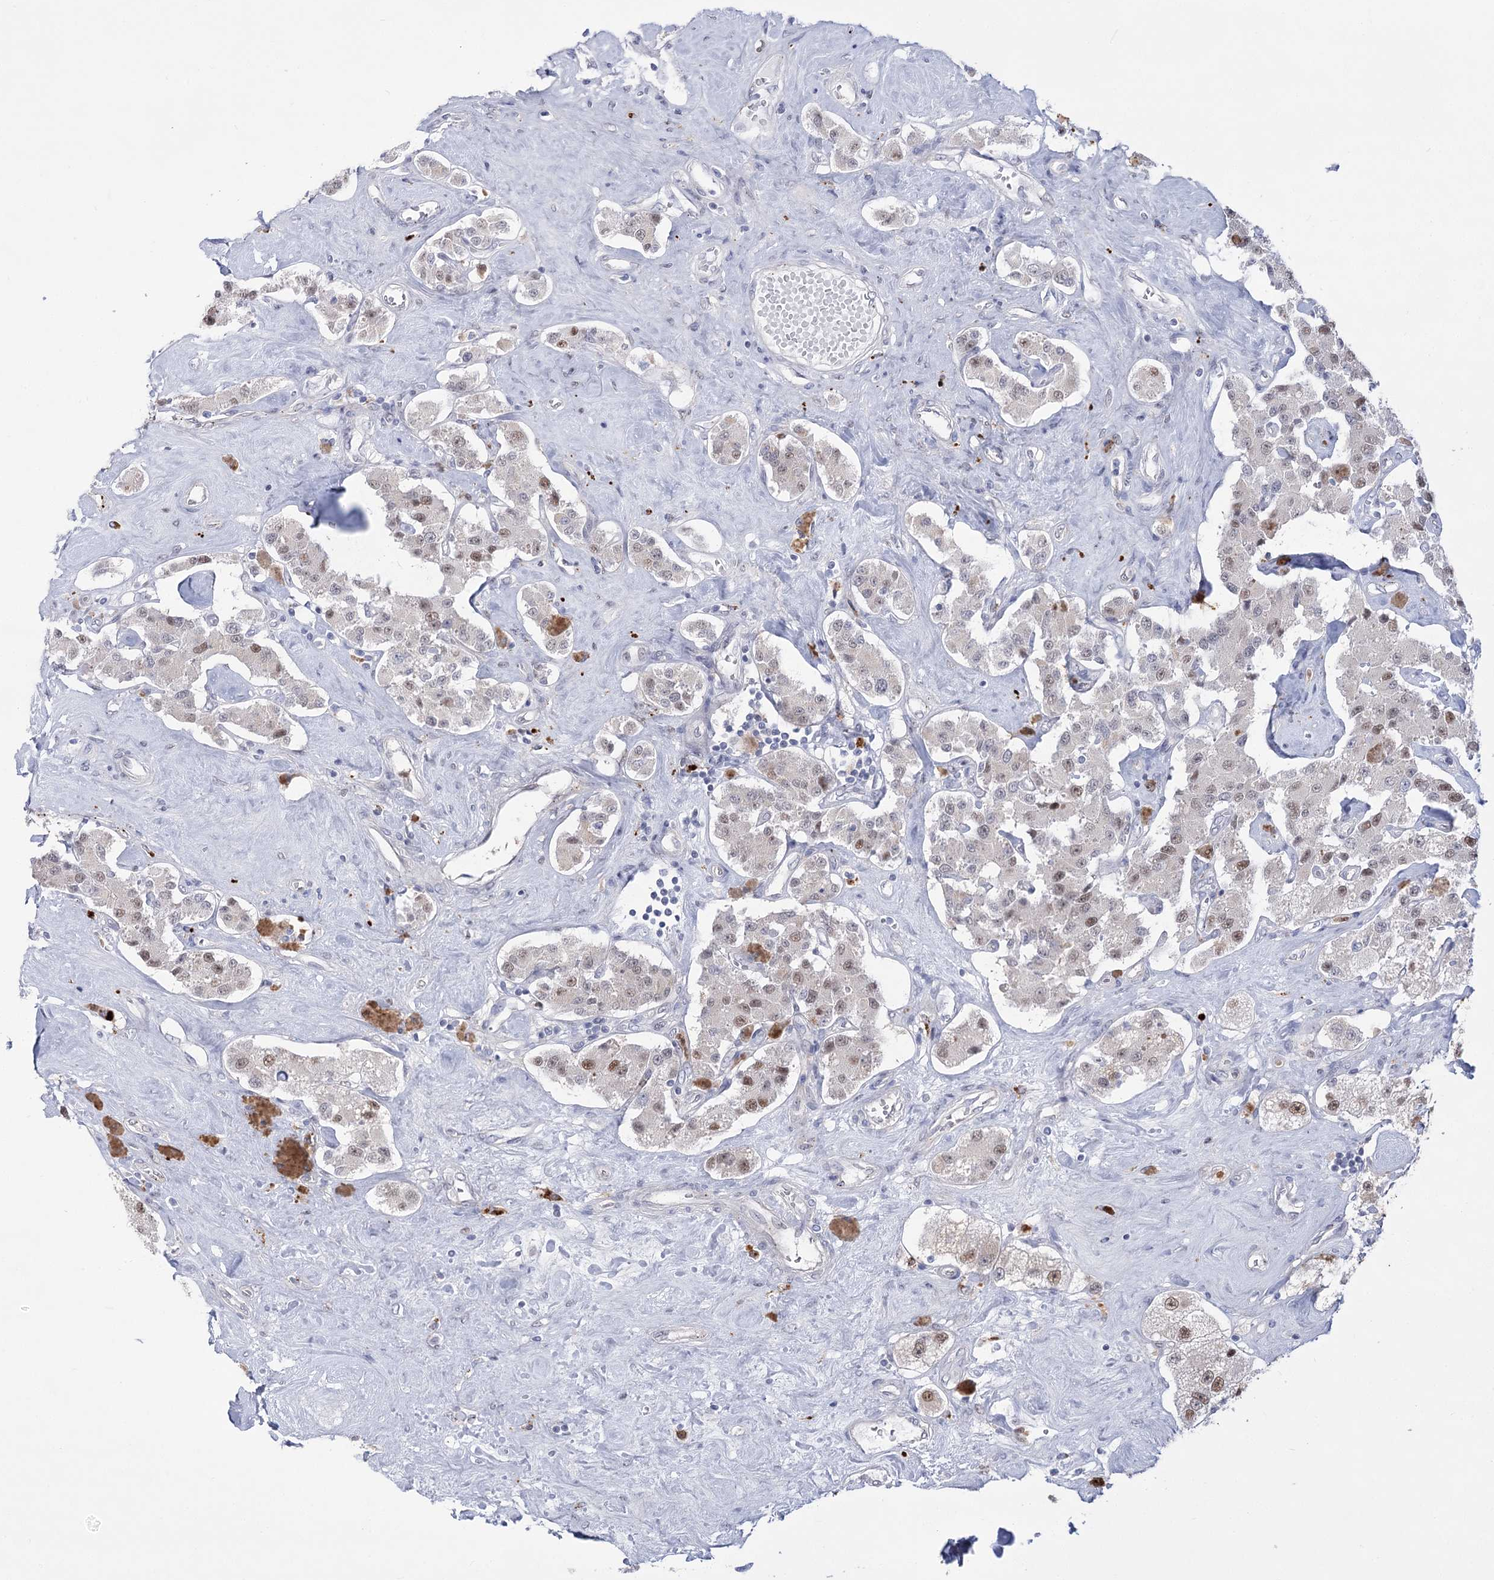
{"staining": {"intensity": "moderate", "quantity": "25%-75%", "location": "nuclear"}, "tissue": "carcinoid", "cell_type": "Tumor cells", "image_type": "cancer", "snomed": [{"axis": "morphology", "description": "Carcinoid, malignant, NOS"}, {"axis": "topography", "description": "Pancreas"}], "caption": "Malignant carcinoid tissue displays moderate nuclear expression in about 25%-75% of tumor cells, visualized by immunohistochemistry.", "gene": "SIAE", "patient": {"sex": "male", "age": 41}}